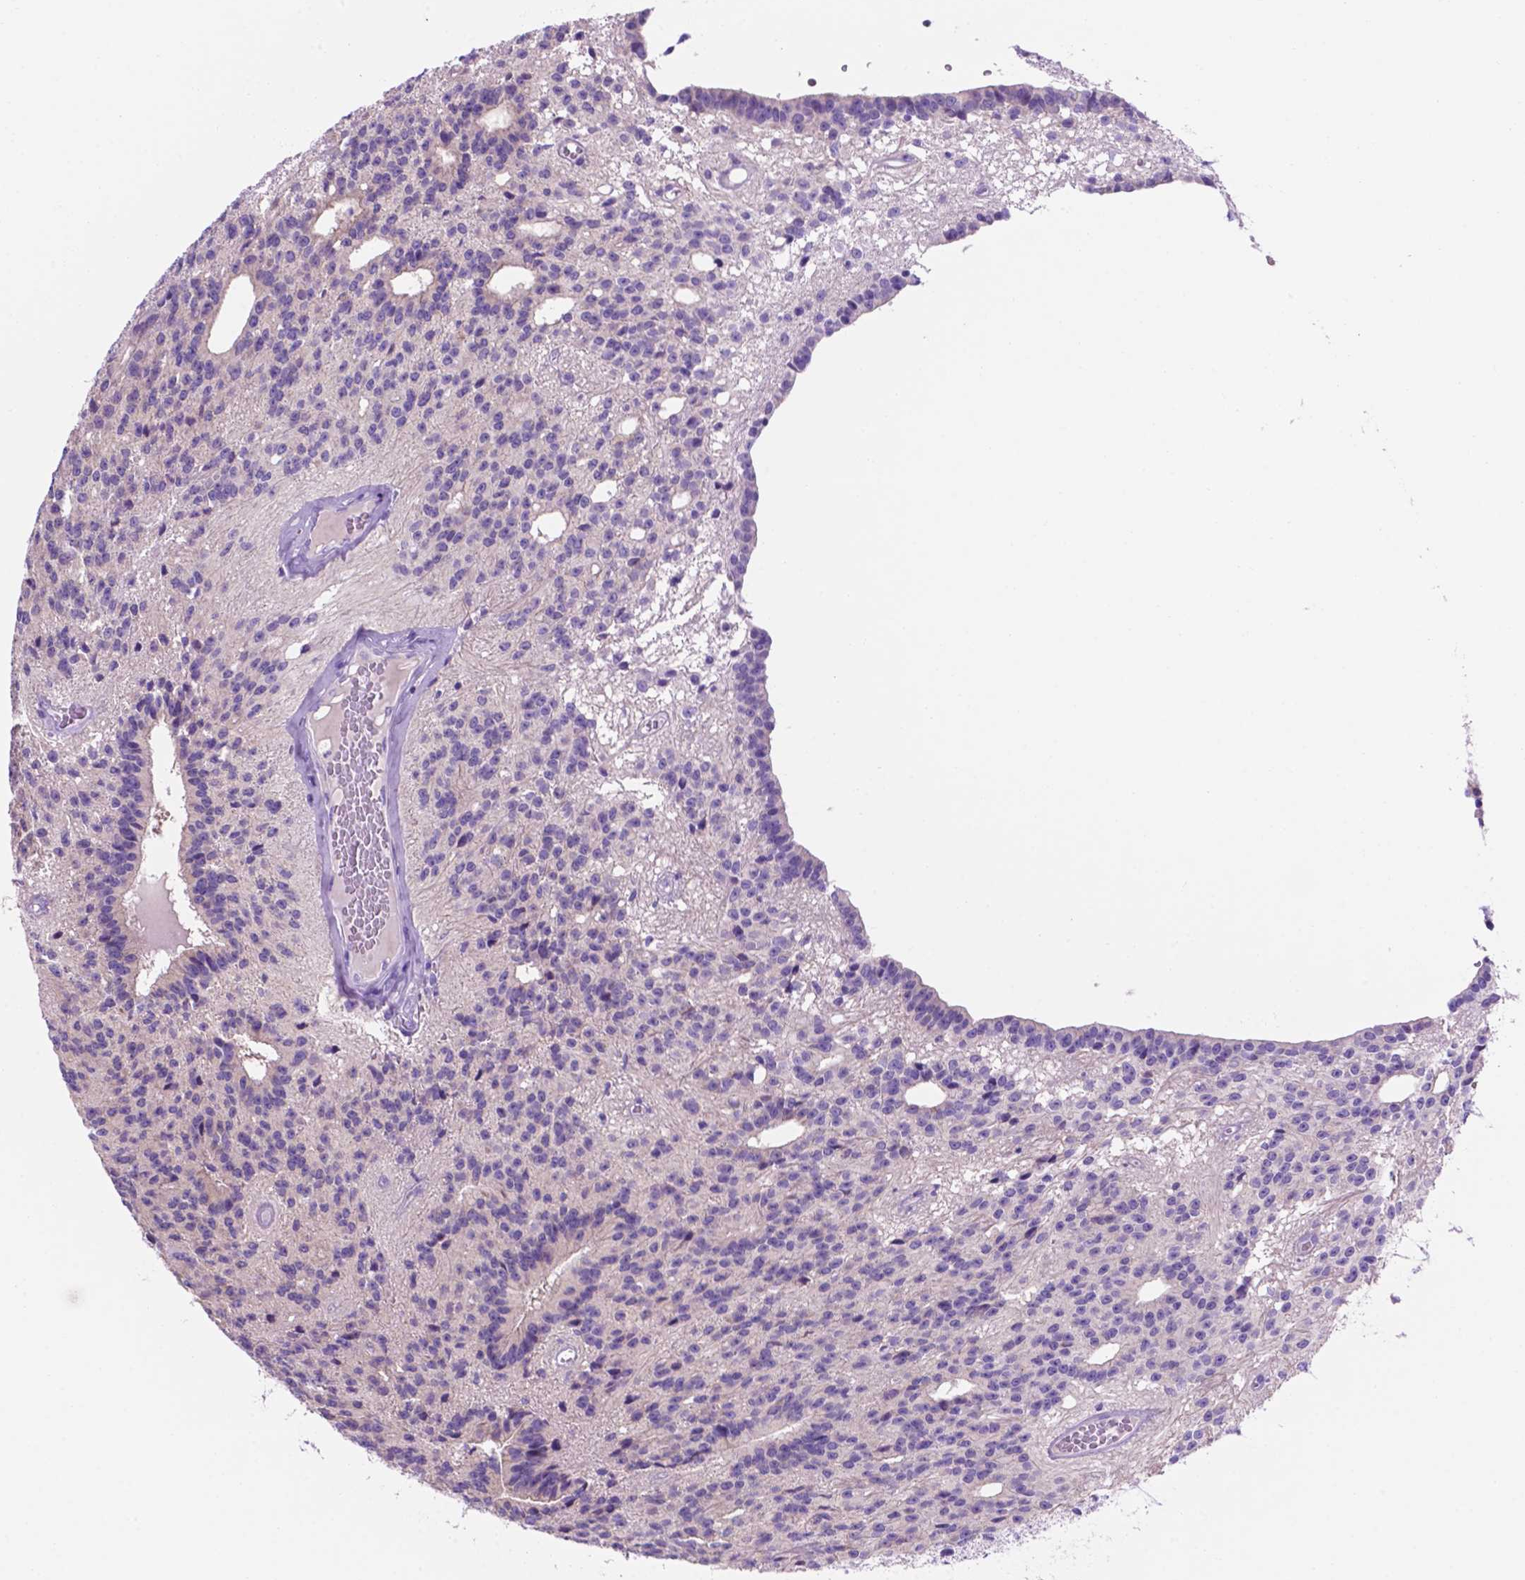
{"staining": {"intensity": "negative", "quantity": "none", "location": "none"}, "tissue": "glioma", "cell_type": "Tumor cells", "image_type": "cancer", "snomed": [{"axis": "morphology", "description": "Glioma, malignant, Low grade"}, {"axis": "topography", "description": "Brain"}], "caption": "A photomicrograph of human malignant glioma (low-grade) is negative for staining in tumor cells.", "gene": "CEACAM7", "patient": {"sex": "male", "age": 31}}